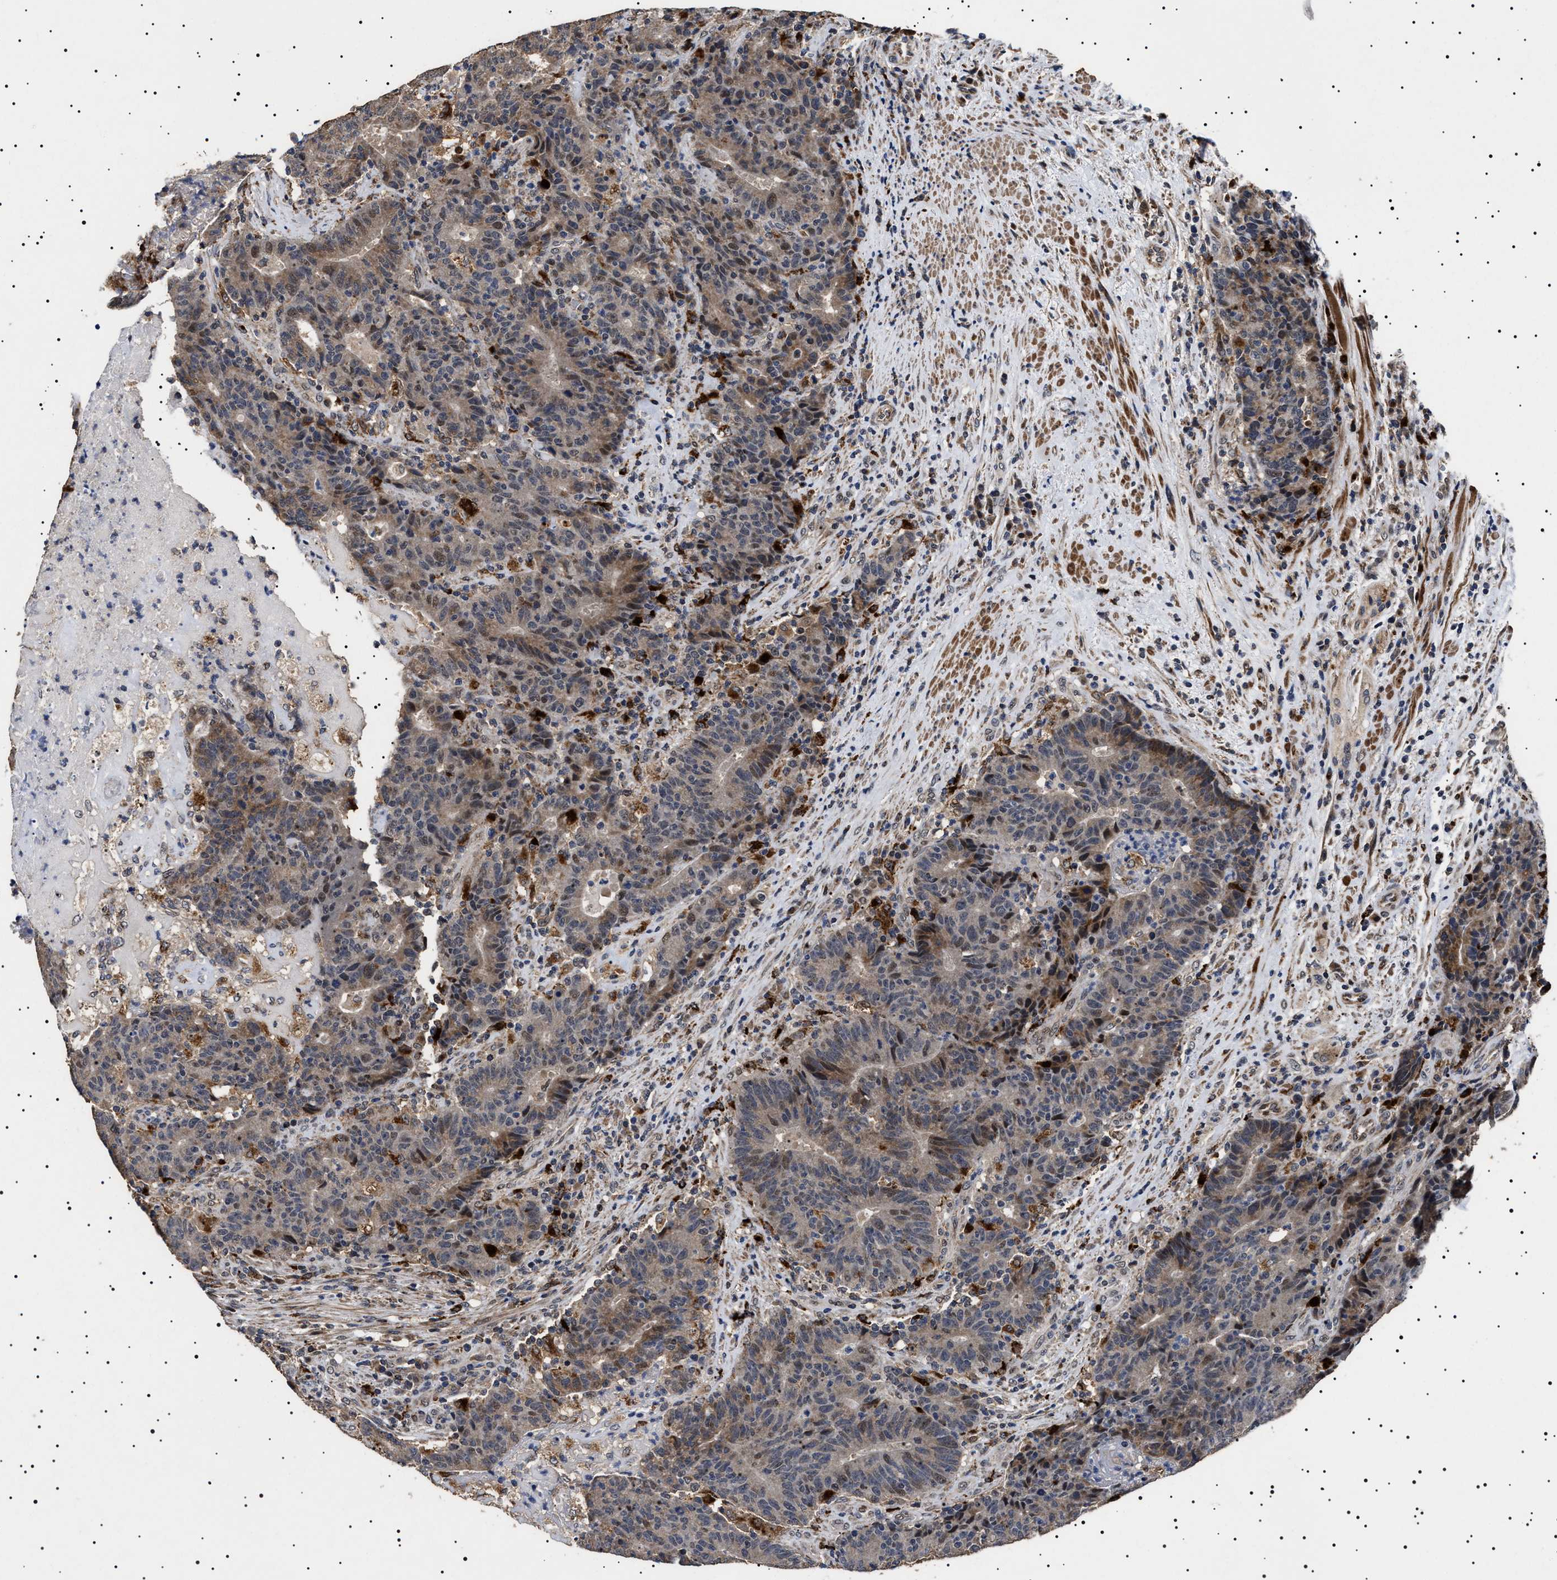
{"staining": {"intensity": "moderate", "quantity": "25%-75%", "location": "cytoplasmic/membranous"}, "tissue": "colorectal cancer", "cell_type": "Tumor cells", "image_type": "cancer", "snomed": [{"axis": "morphology", "description": "Normal tissue, NOS"}, {"axis": "morphology", "description": "Adenocarcinoma, NOS"}, {"axis": "topography", "description": "Colon"}], "caption": "Immunohistochemistry (IHC) (DAB (3,3'-diaminobenzidine)) staining of adenocarcinoma (colorectal) shows moderate cytoplasmic/membranous protein staining in approximately 25%-75% of tumor cells.", "gene": "RAB34", "patient": {"sex": "female", "age": 75}}